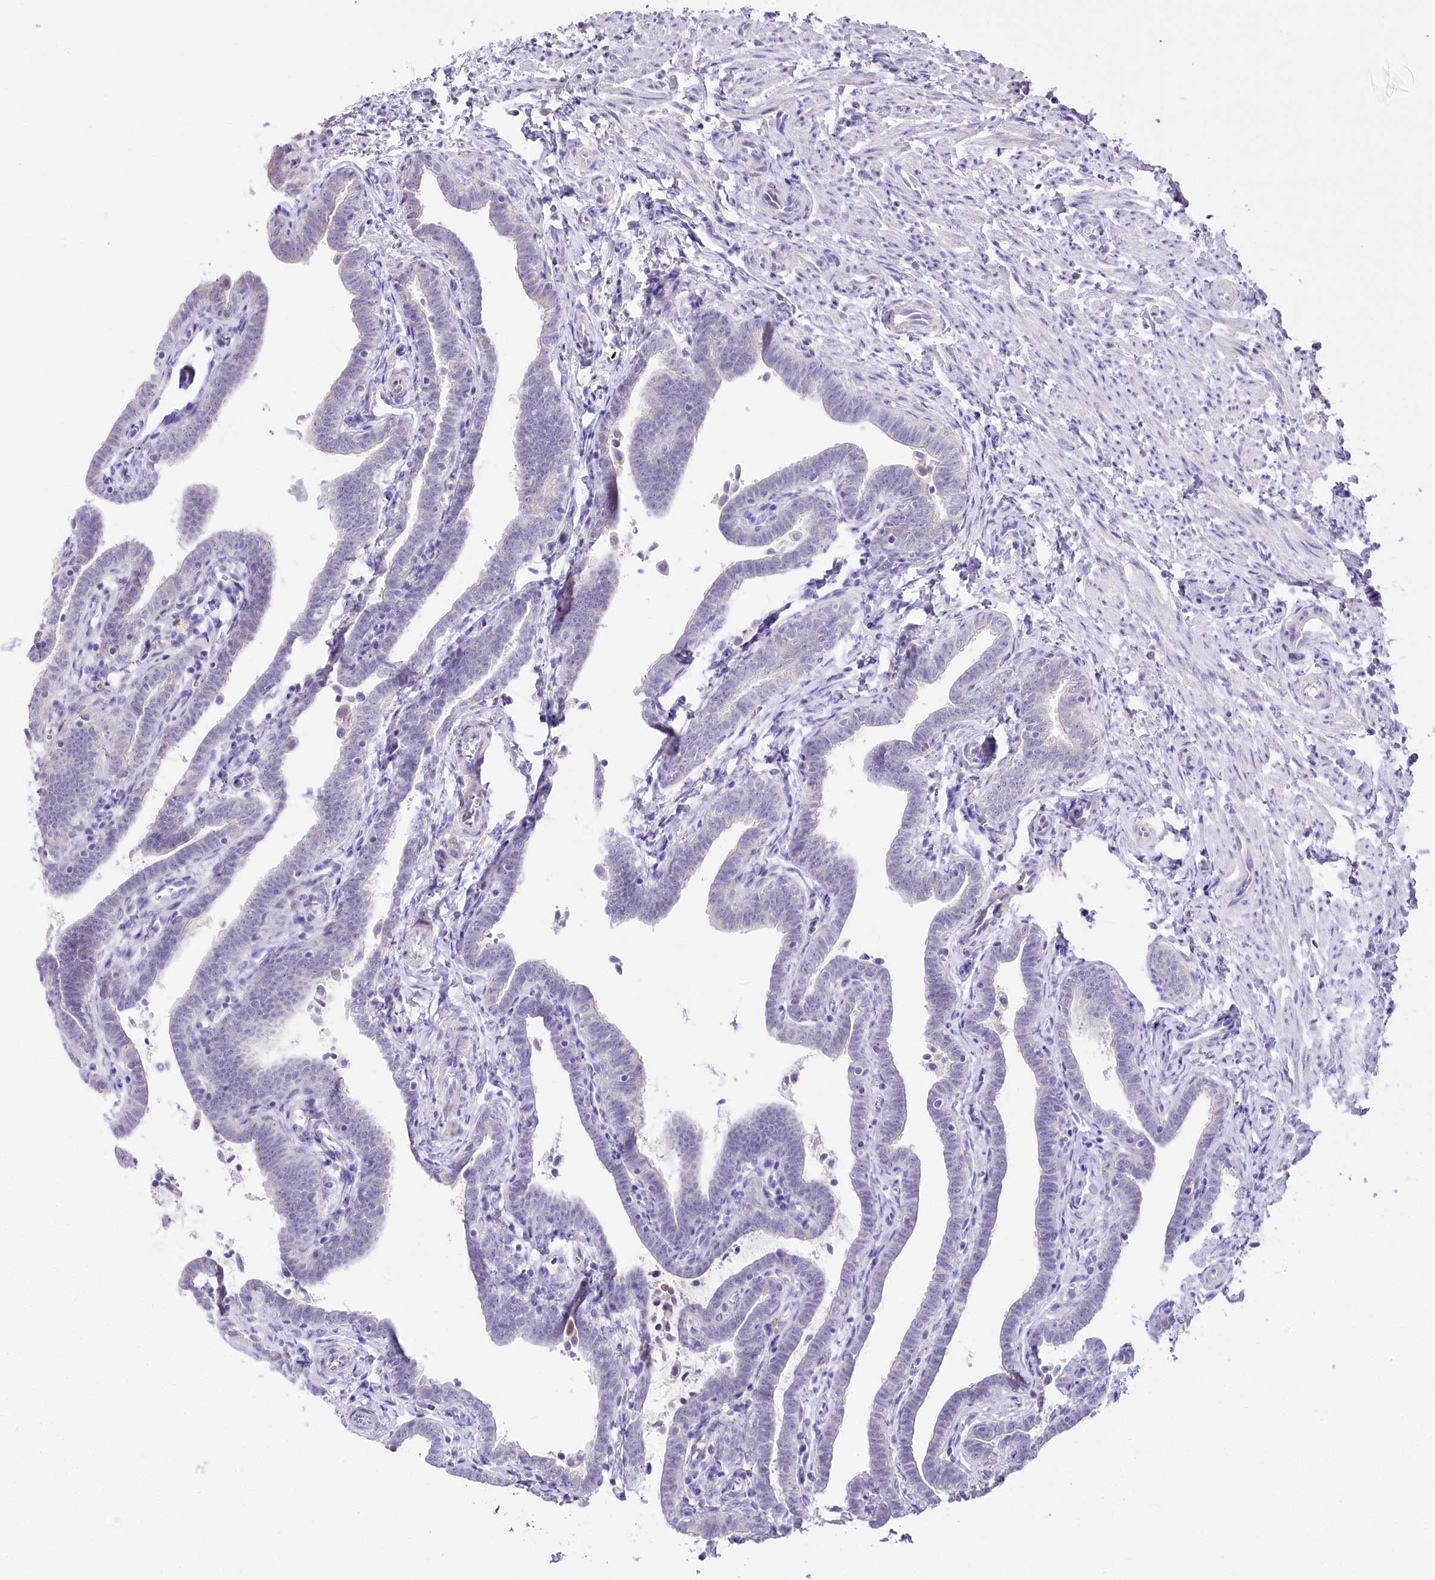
{"staining": {"intensity": "negative", "quantity": "none", "location": "none"}, "tissue": "fallopian tube", "cell_type": "Glandular cells", "image_type": "normal", "snomed": [{"axis": "morphology", "description": "Normal tissue, NOS"}, {"axis": "topography", "description": "Fallopian tube"}], "caption": "The micrograph reveals no significant expression in glandular cells of fallopian tube.", "gene": "MYOZ1", "patient": {"sex": "female", "age": 36}}